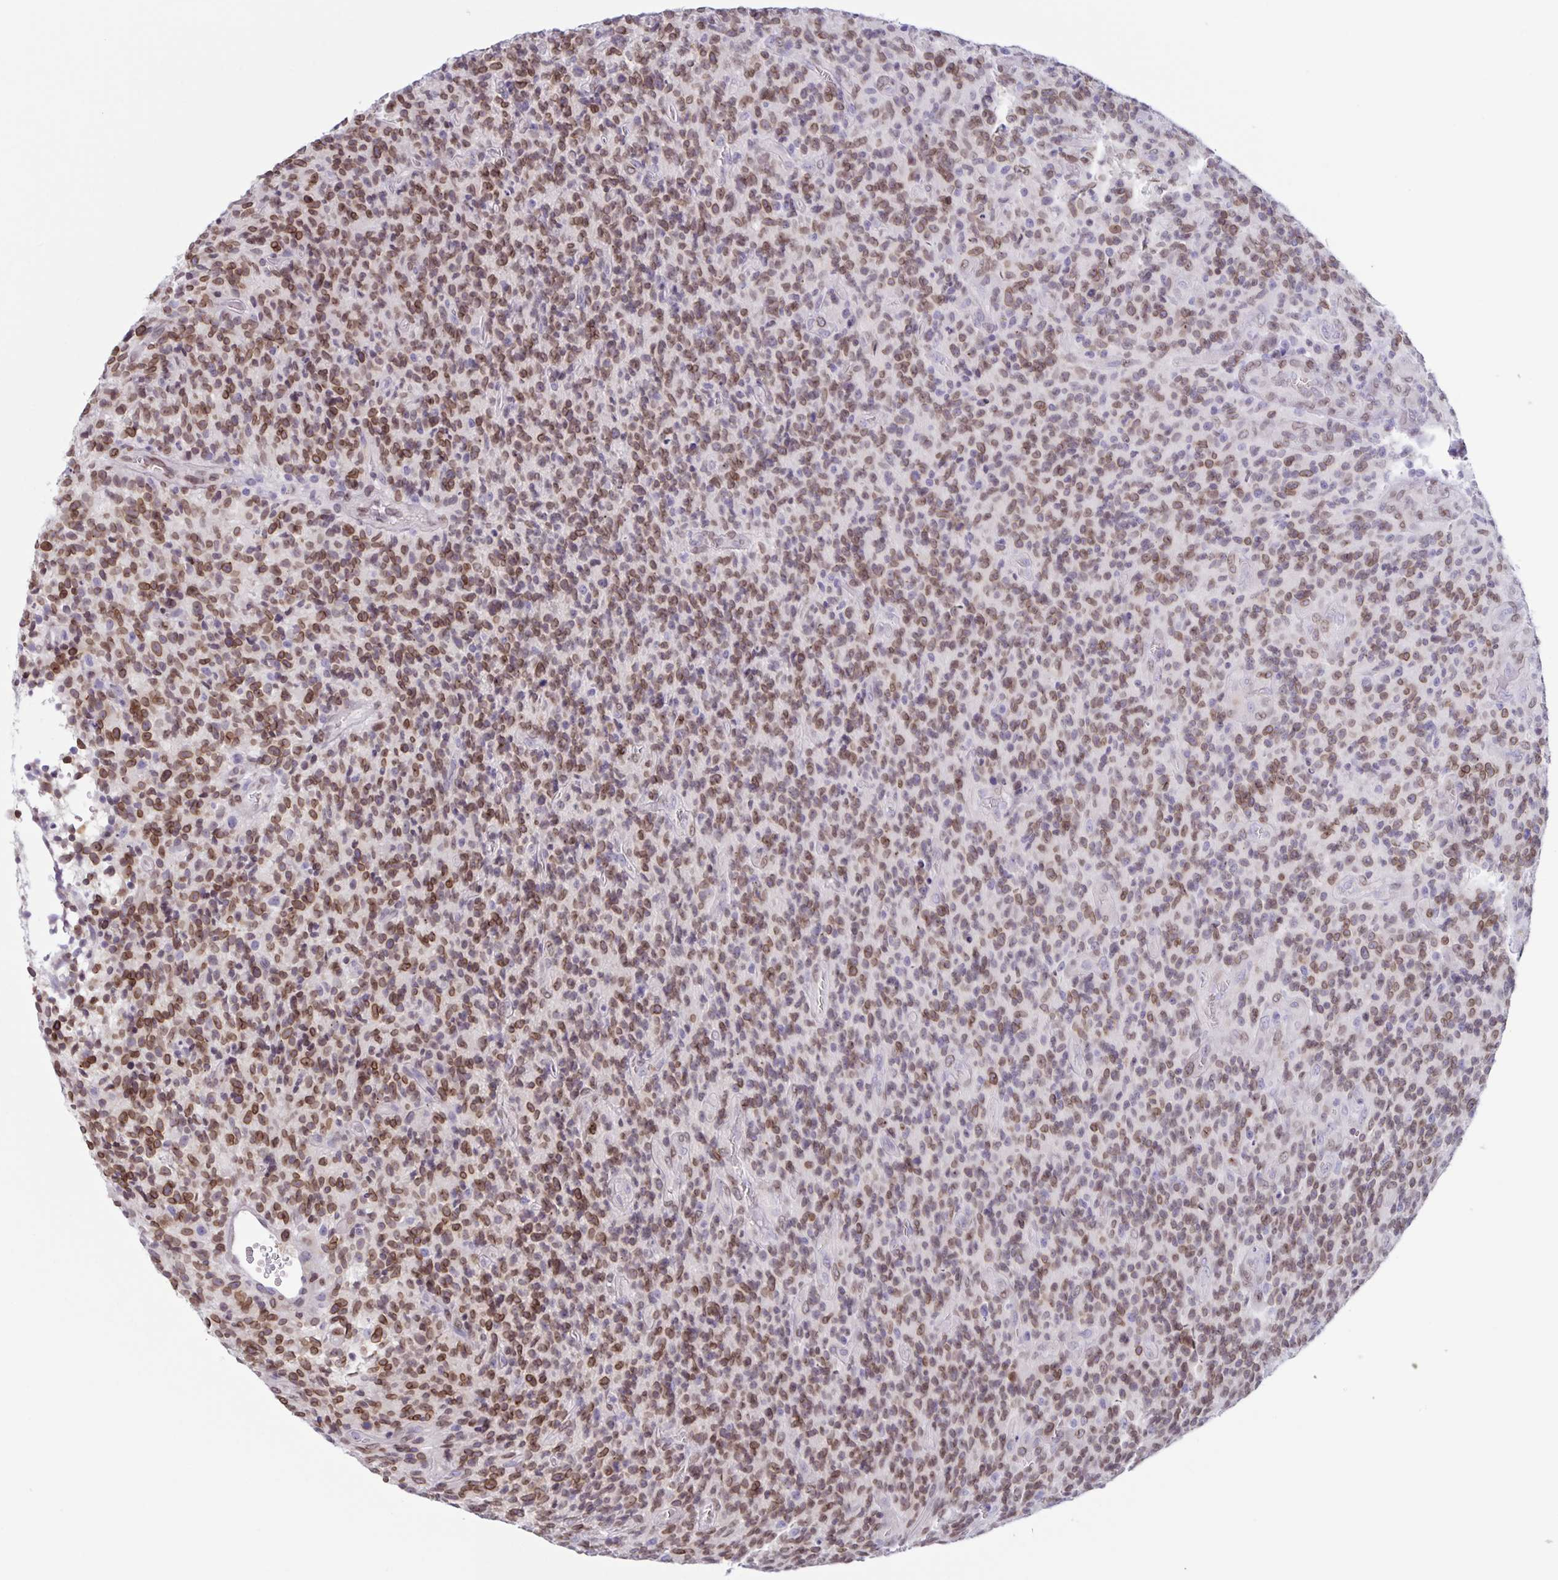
{"staining": {"intensity": "moderate", "quantity": "25%-75%", "location": "cytoplasmic/membranous,nuclear"}, "tissue": "glioma", "cell_type": "Tumor cells", "image_type": "cancer", "snomed": [{"axis": "morphology", "description": "Glioma, malignant, High grade"}, {"axis": "topography", "description": "Brain"}], "caption": "IHC image of human malignant glioma (high-grade) stained for a protein (brown), which demonstrates medium levels of moderate cytoplasmic/membranous and nuclear positivity in approximately 25%-75% of tumor cells.", "gene": "SYNE2", "patient": {"sex": "male", "age": 76}}